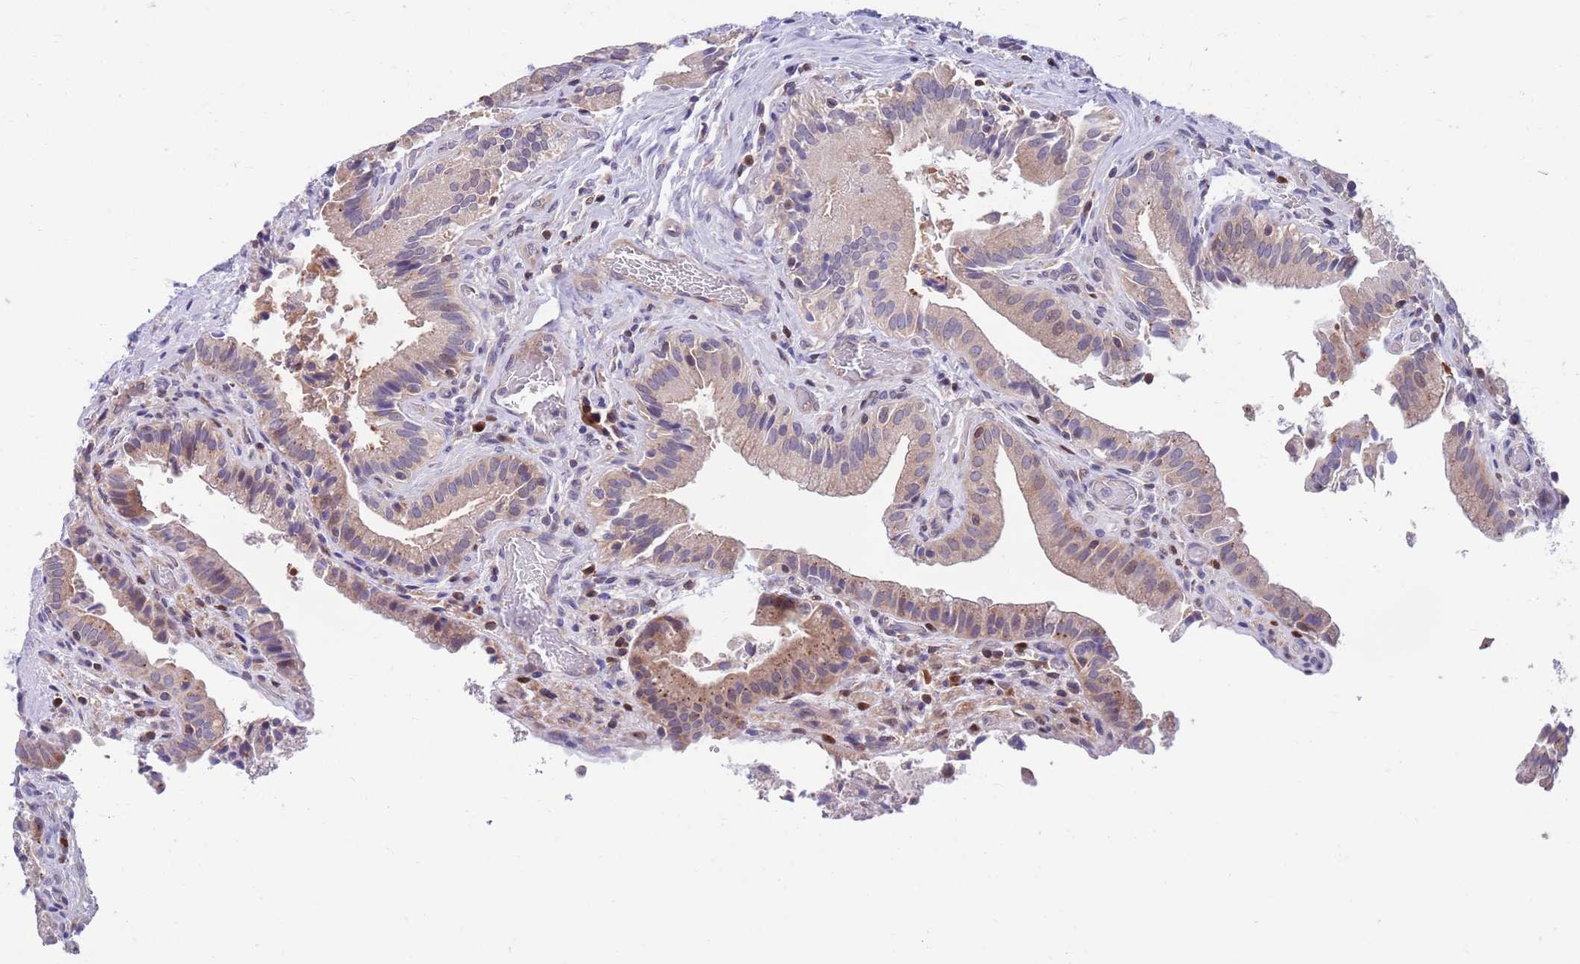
{"staining": {"intensity": "moderate", "quantity": "25%-75%", "location": "cytoplasmic/membranous"}, "tissue": "gallbladder", "cell_type": "Glandular cells", "image_type": "normal", "snomed": [{"axis": "morphology", "description": "Normal tissue, NOS"}, {"axis": "topography", "description": "Gallbladder"}], "caption": "Immunohistochemical staining of normal human gallbladder shows medium levels of moderate cytoplasmic/membranous expression in about 25%-75% of glandular cells.", "gene": "KLHL29", "patient": {"sex": "male", "age": 24}}